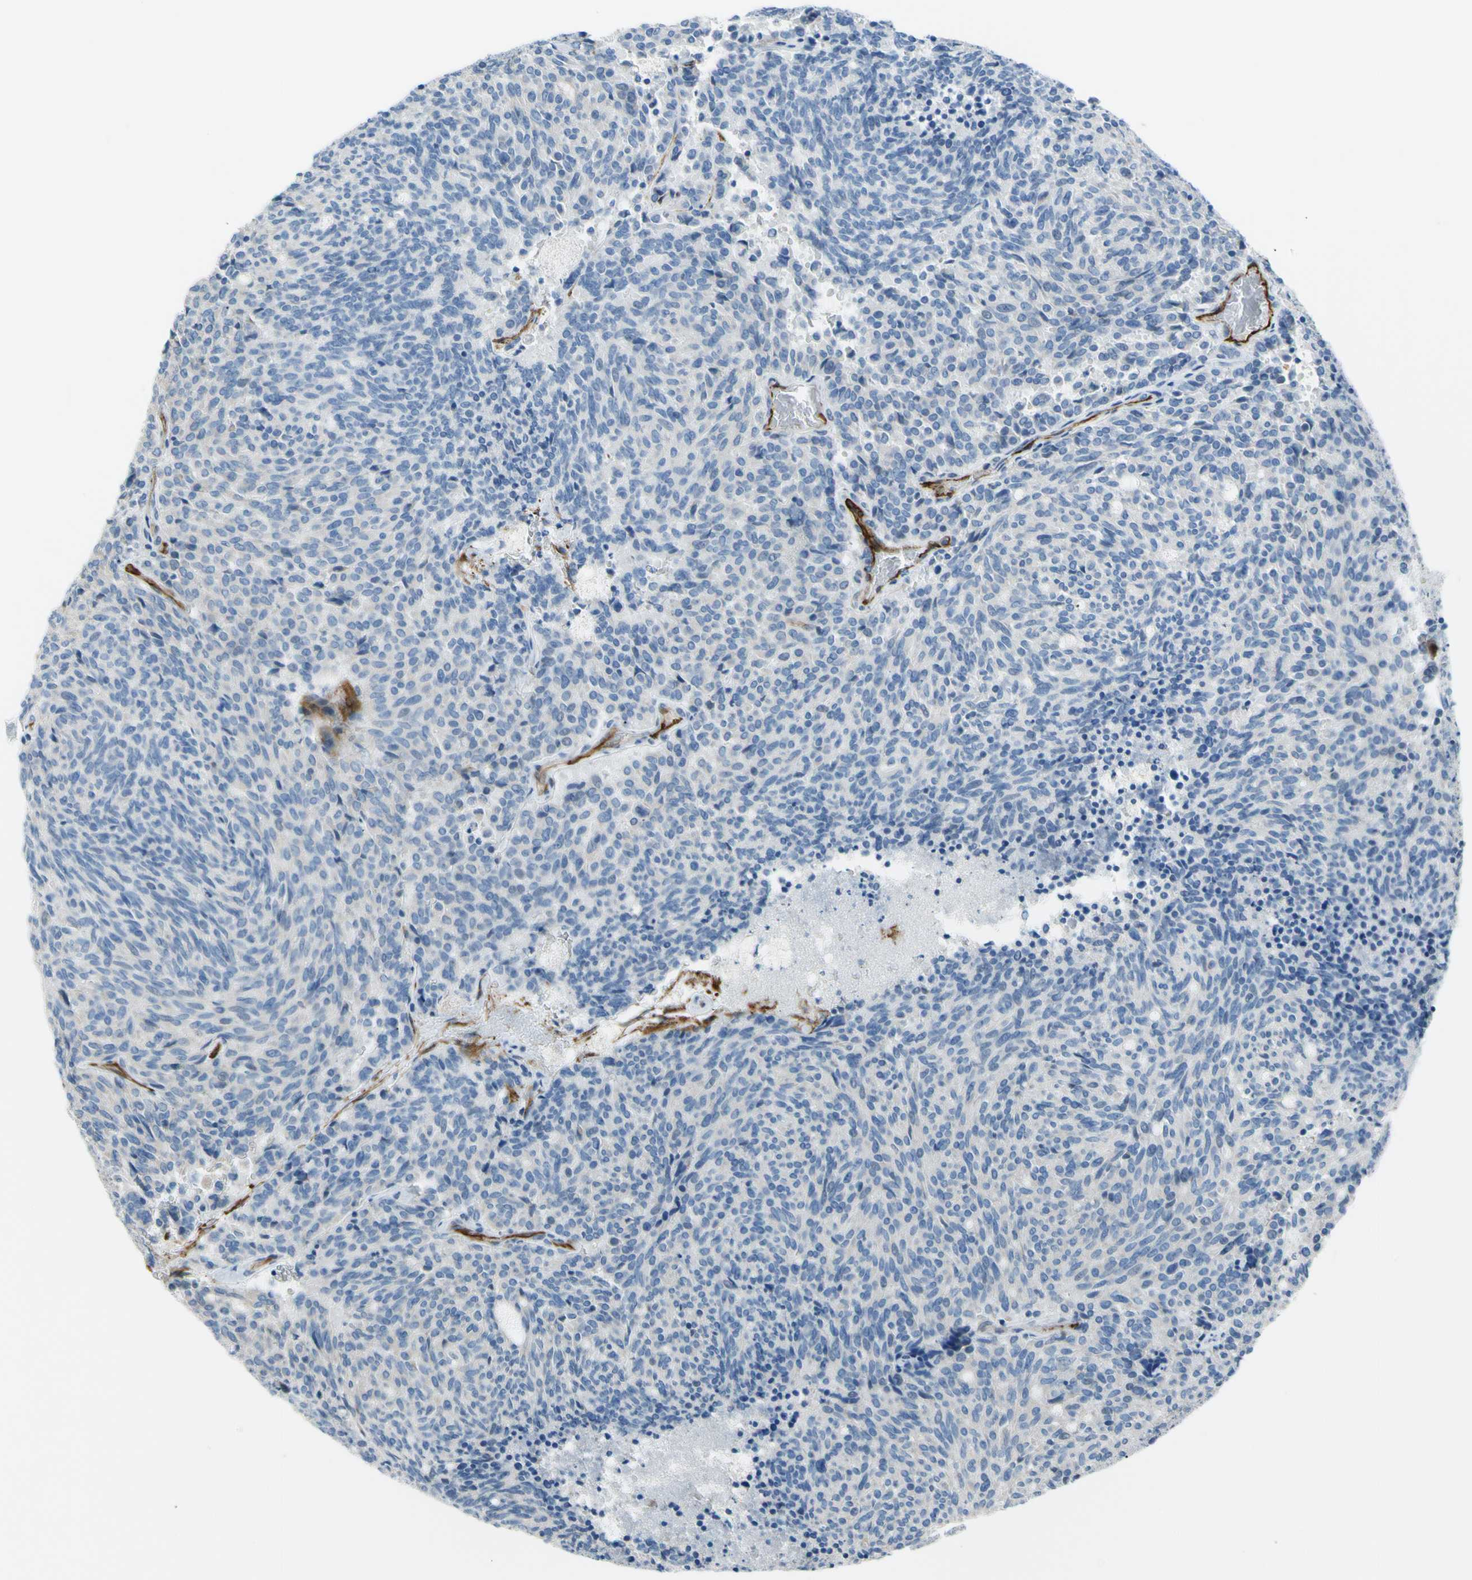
{"staining": {"intensity": "negative", "quantity": "none", "location": "none"}, "tissue": "carcinoid", "cell_type": "Tumor cells", "image_type": "cancer", "snomed": [{"axis": "morphology", "description": "Carcinoid, malignant, NOS"}, {"axis": "topography", "description": "Pancreas"}], "caption": "High power microscopy histopathology image of an immunohistochemistry (IHC) micrograph of carcinoid (malignant), revealing no significant staining in tumor cells.", "gene": "PRRG2", "patient": {"sex": "female", "age": 54}}